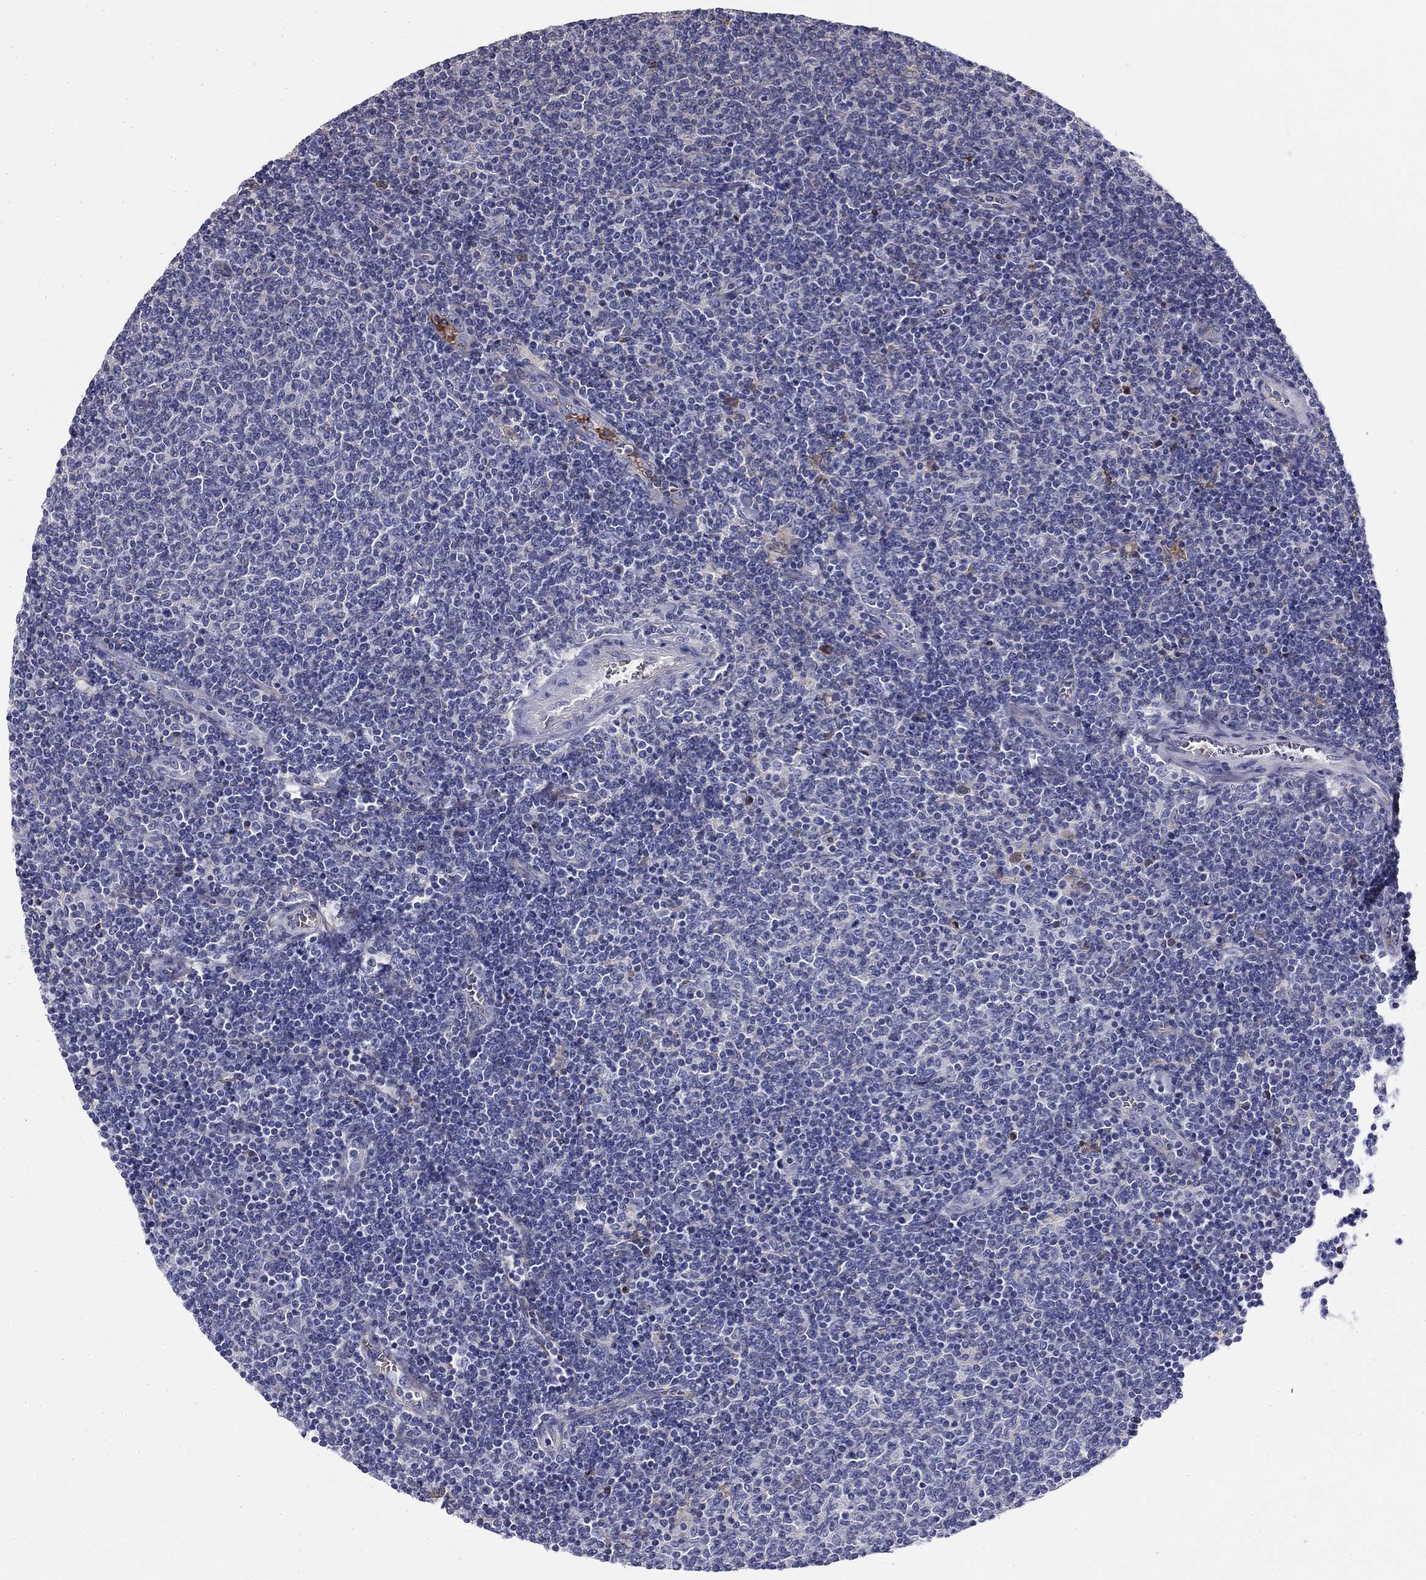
{"staining": {"intensity": "negative", "quantity": "none", "location": "none"}, "tissue": "lymphoma", "cell_type": "Tumor cells", "image_type": "cancer", "snomed": [{"axis": "morphology", "description": "Malignant lymphoma, non-Hodgkin's type, Low grade"}, {"axis": "topography", "description": "Lymph node"}], "caption": "IHC of lymphoma exhibits no positivity in tumor cells.", "gene": "CPLX4", "patient": {"sex": "male", "age": 52}}